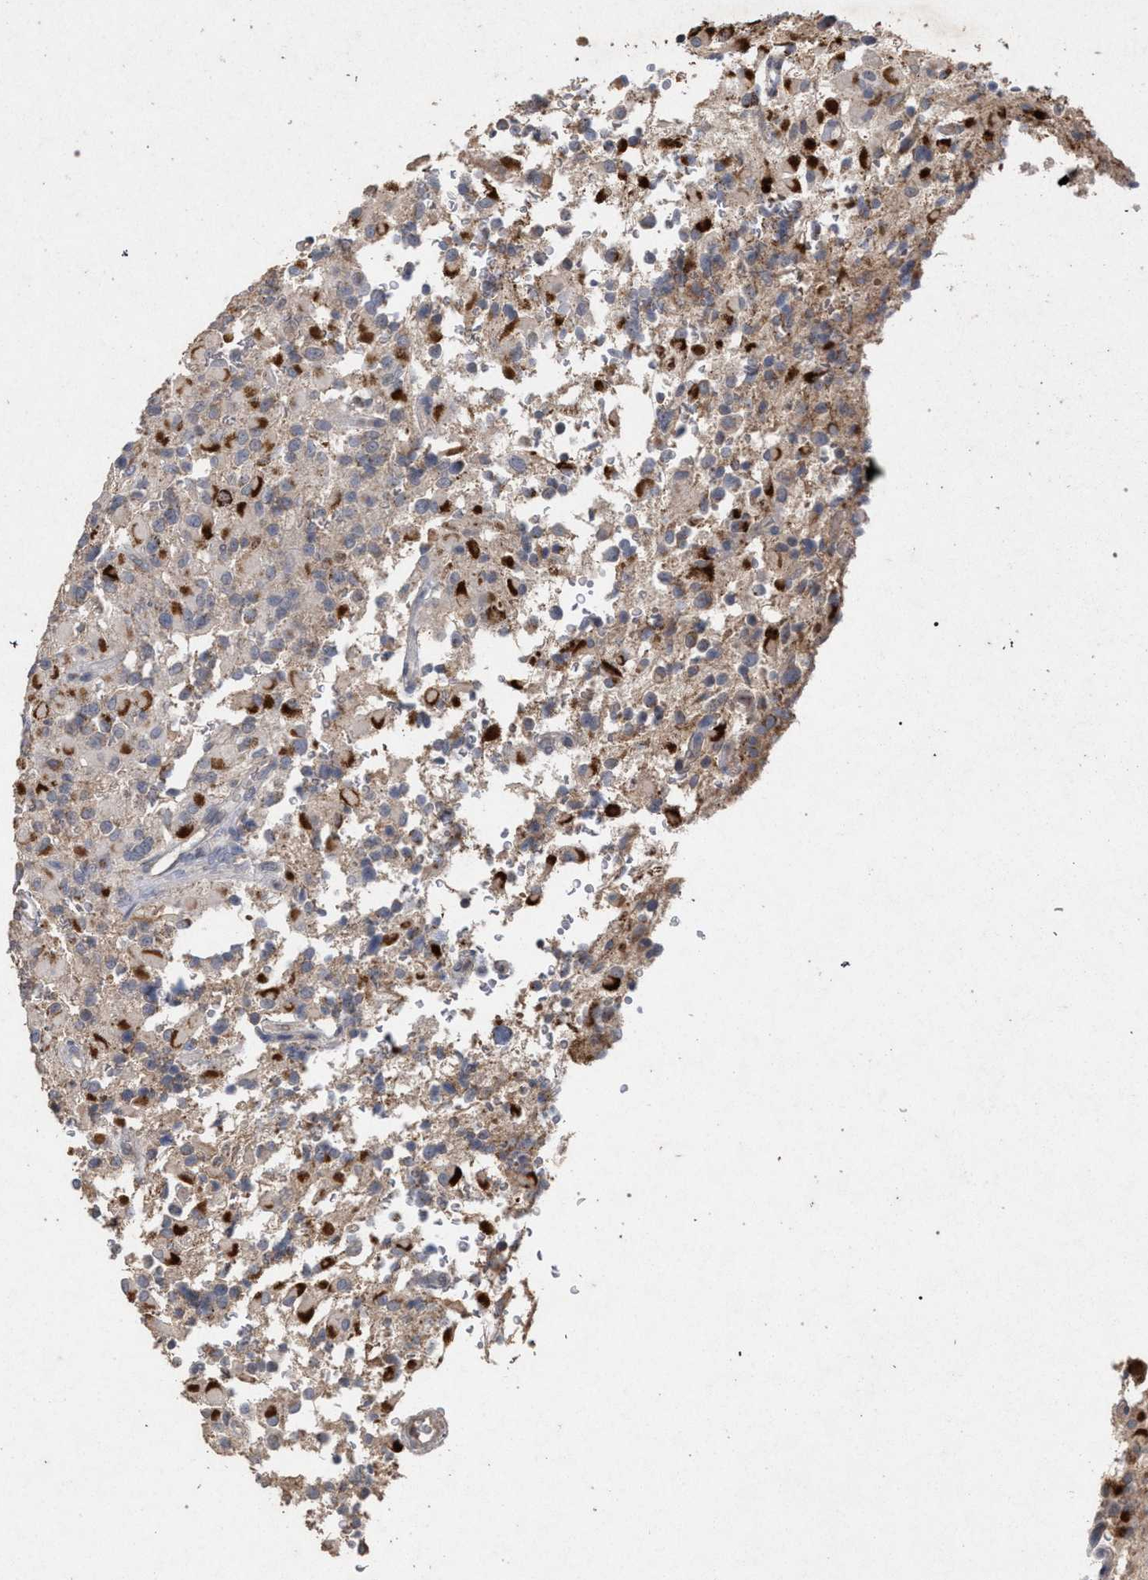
{"staining": {"intensity": "strong", "quantity": "25%-75%", "location": "cytoplasmic/membranous"}, "tissue": "glioma", "cell_type": "Tumor cells", "image_type": "cancer", "snomed": [{"axis": "morphology", "description": "Glioma, malignant, High grade"}, {"axis": "topography", "description": "Brain"}], "caption": "DAB (3,3'-diaminobenzidine) immunohistochemical staining of human high-grade glioma (malignant) demonstrates strong cytoplasmic/membranous protein positivity in about 25%-75% of tumor cells. Nuclei are stained in blue.", "gene": "PKD2L1", "patient": {"sex": "male", "age": 71}}